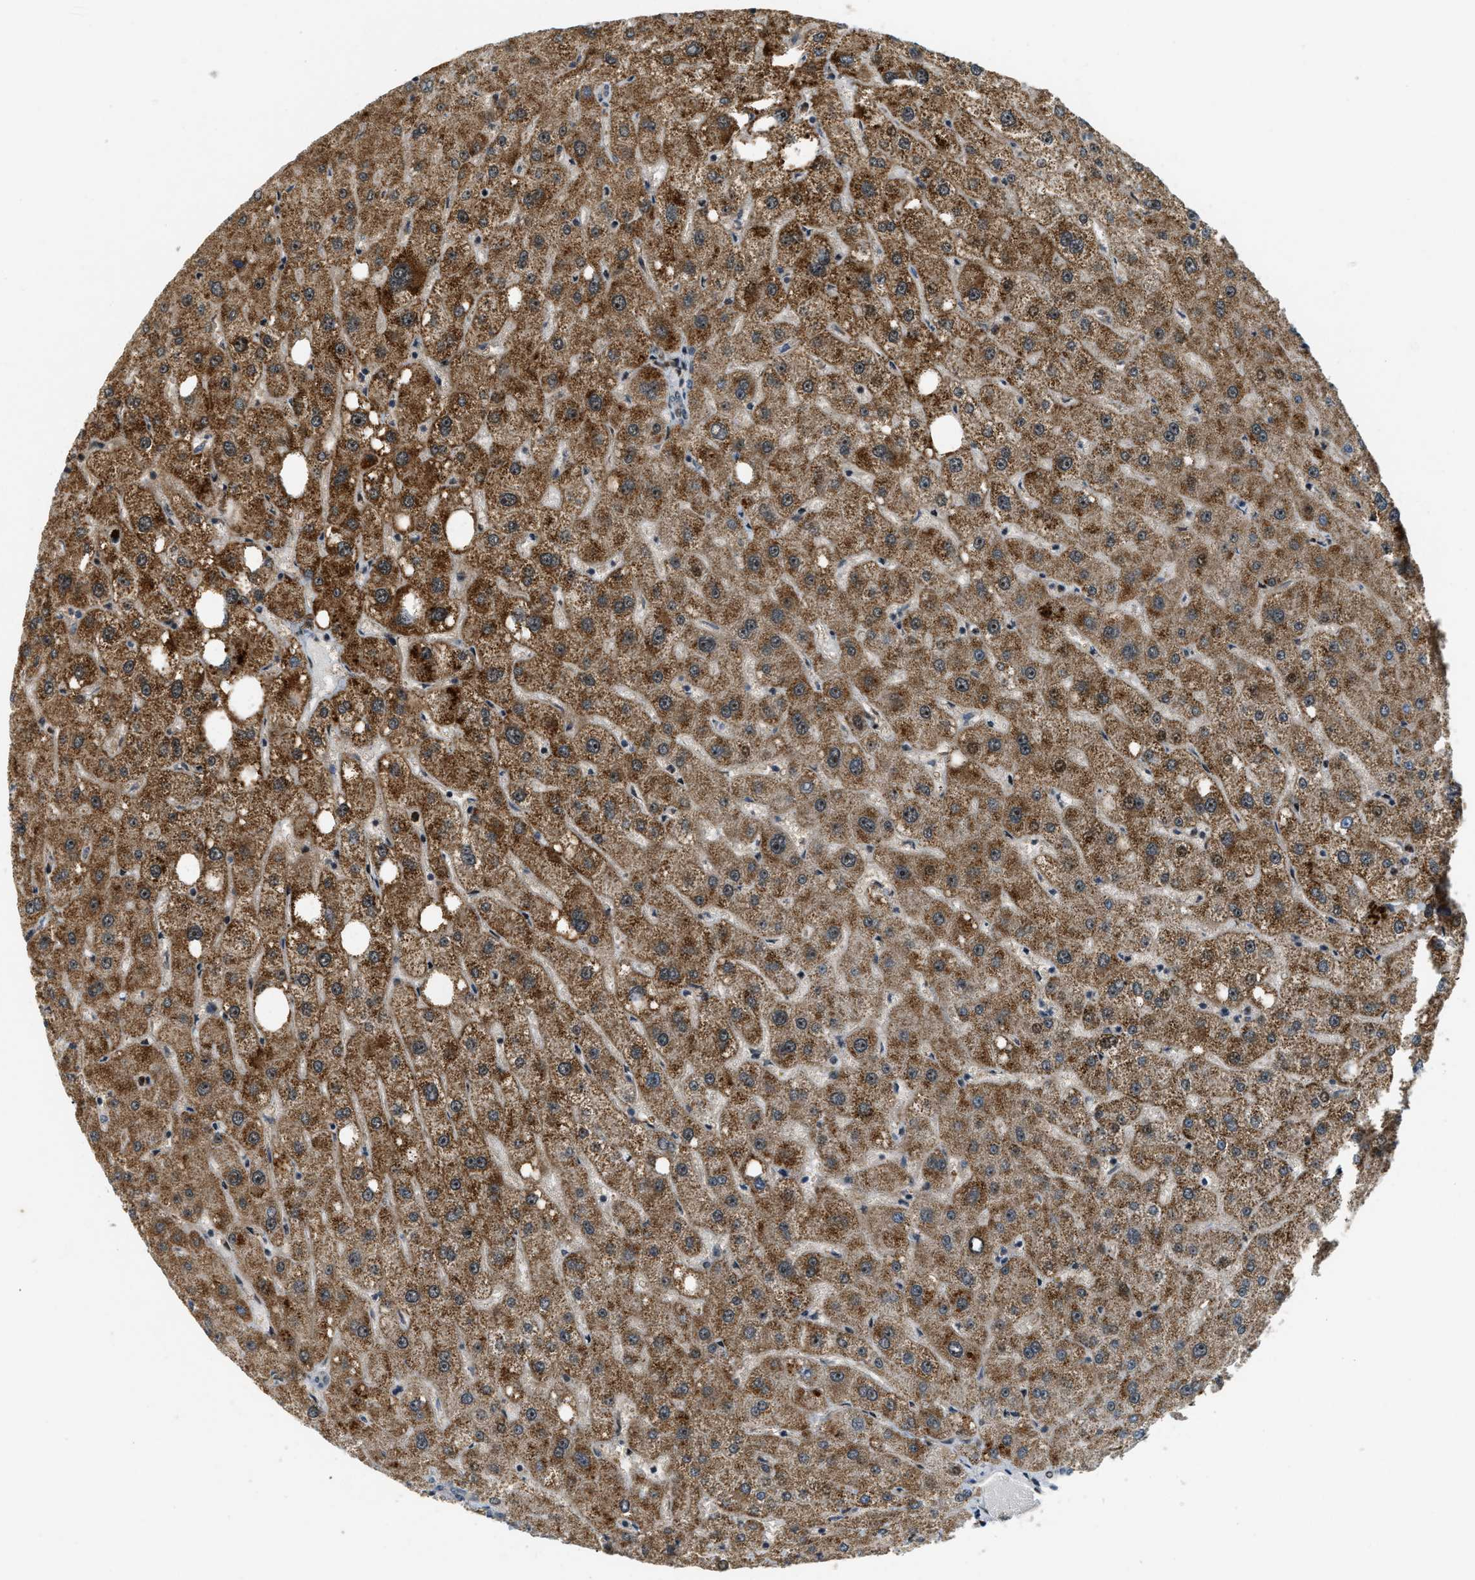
{"staining": {"intensity": "negative", "quantity": "none", "location": "none"}, "tissue": "liver", "cell_type": "Cholangiocytes", "image_type": "normal", "snomed": [{"axis": "morphology", "description": "Normal tissue, NOS"}, {"axis": "topography", "description": "Liver"}], "caption": "This is a photomicrograph of immunohistochemistry (IHC) staining of unremarkable liver, which shows no positivity in cholangiocytes.", "gene": "TRAPPC14", "patient": {"sex": "male", "age": 73}}